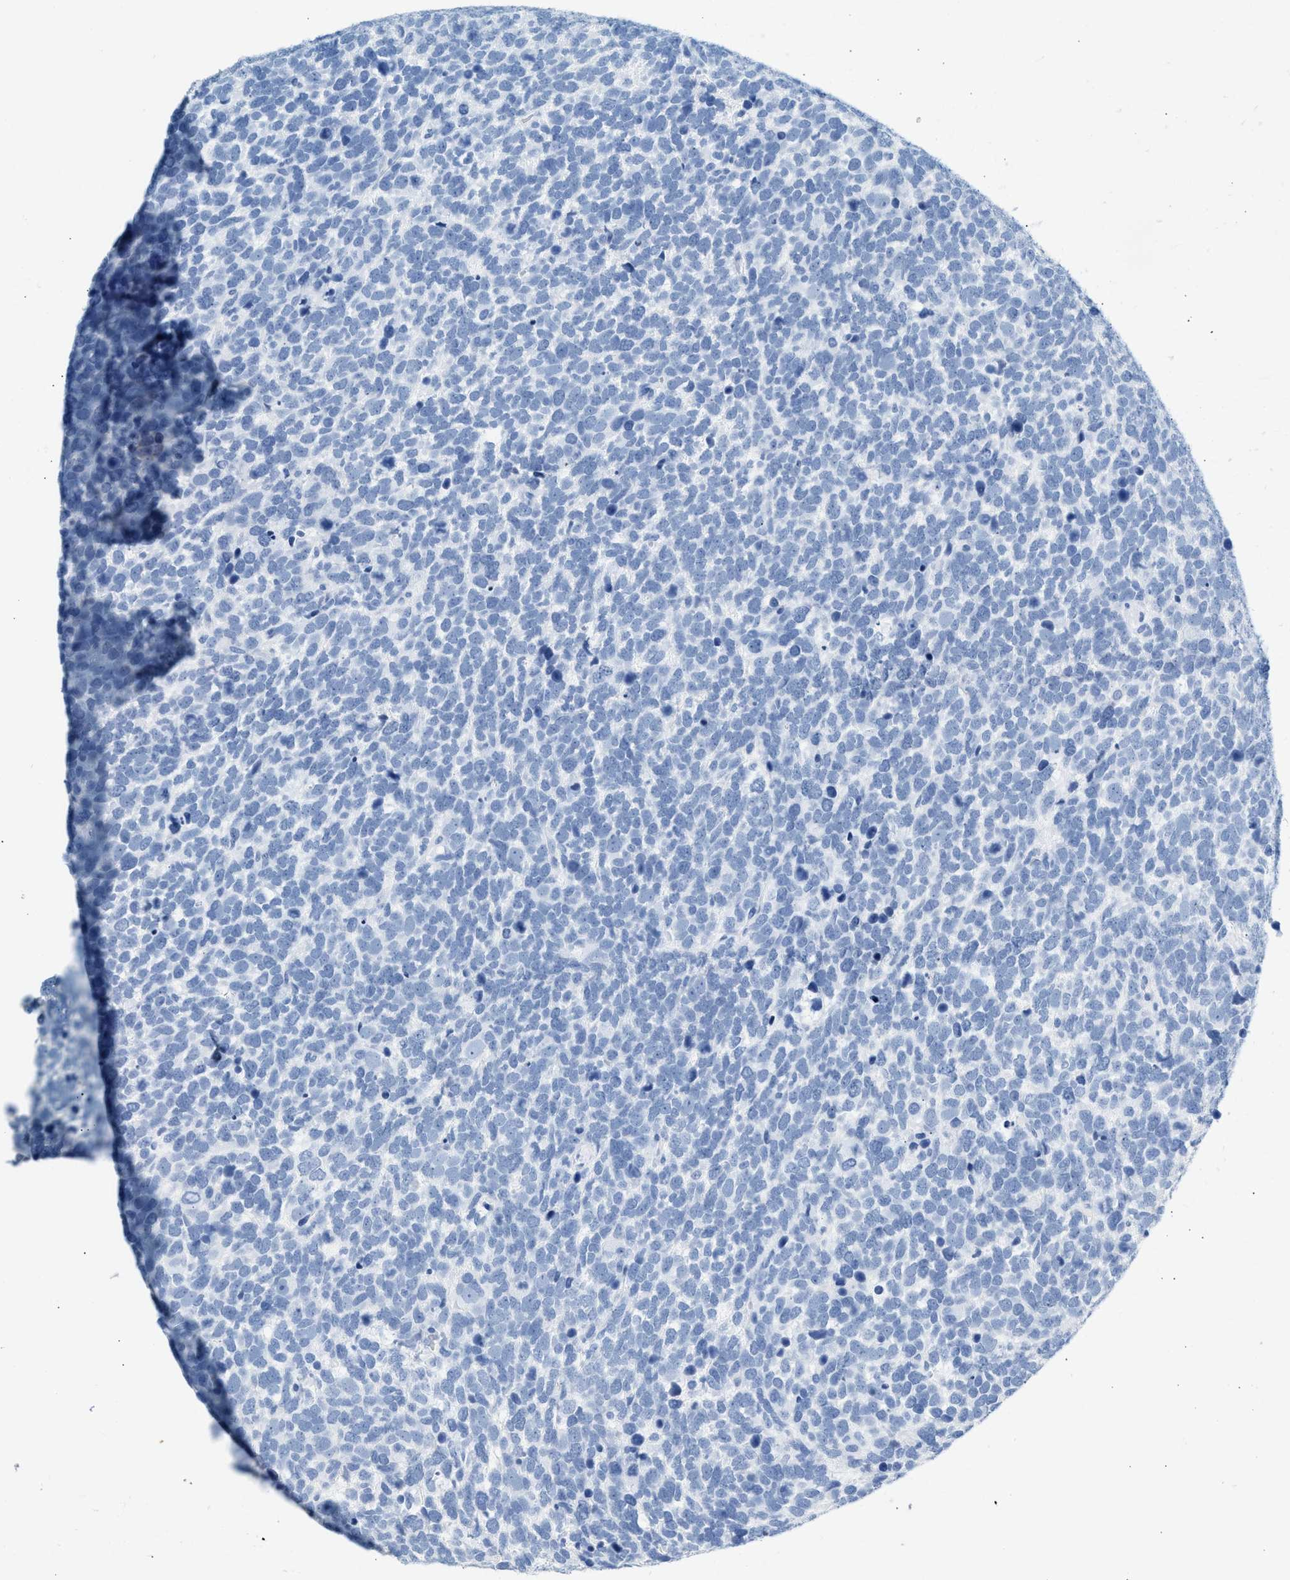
{"staining": {"intensity": "negative", "quantity": "none", "location": "none"}, "tissue": "urothelial cancer", "cell_type": "Tumor cells", "image_type": "cancer", "snomed": [{"axis": "morphology", "description": "Urothelial carcinoma, High grade"}, {"axis": "topography", "description": "Urinary bladder"}], "caption": "High power microscopy photomicrograph of an IHC photomicrograph of urothelial cancer, revealing no significant positivity in tumor cells.", "gene": "HHATL", "patient": {"sex": "female", "age": 82}}